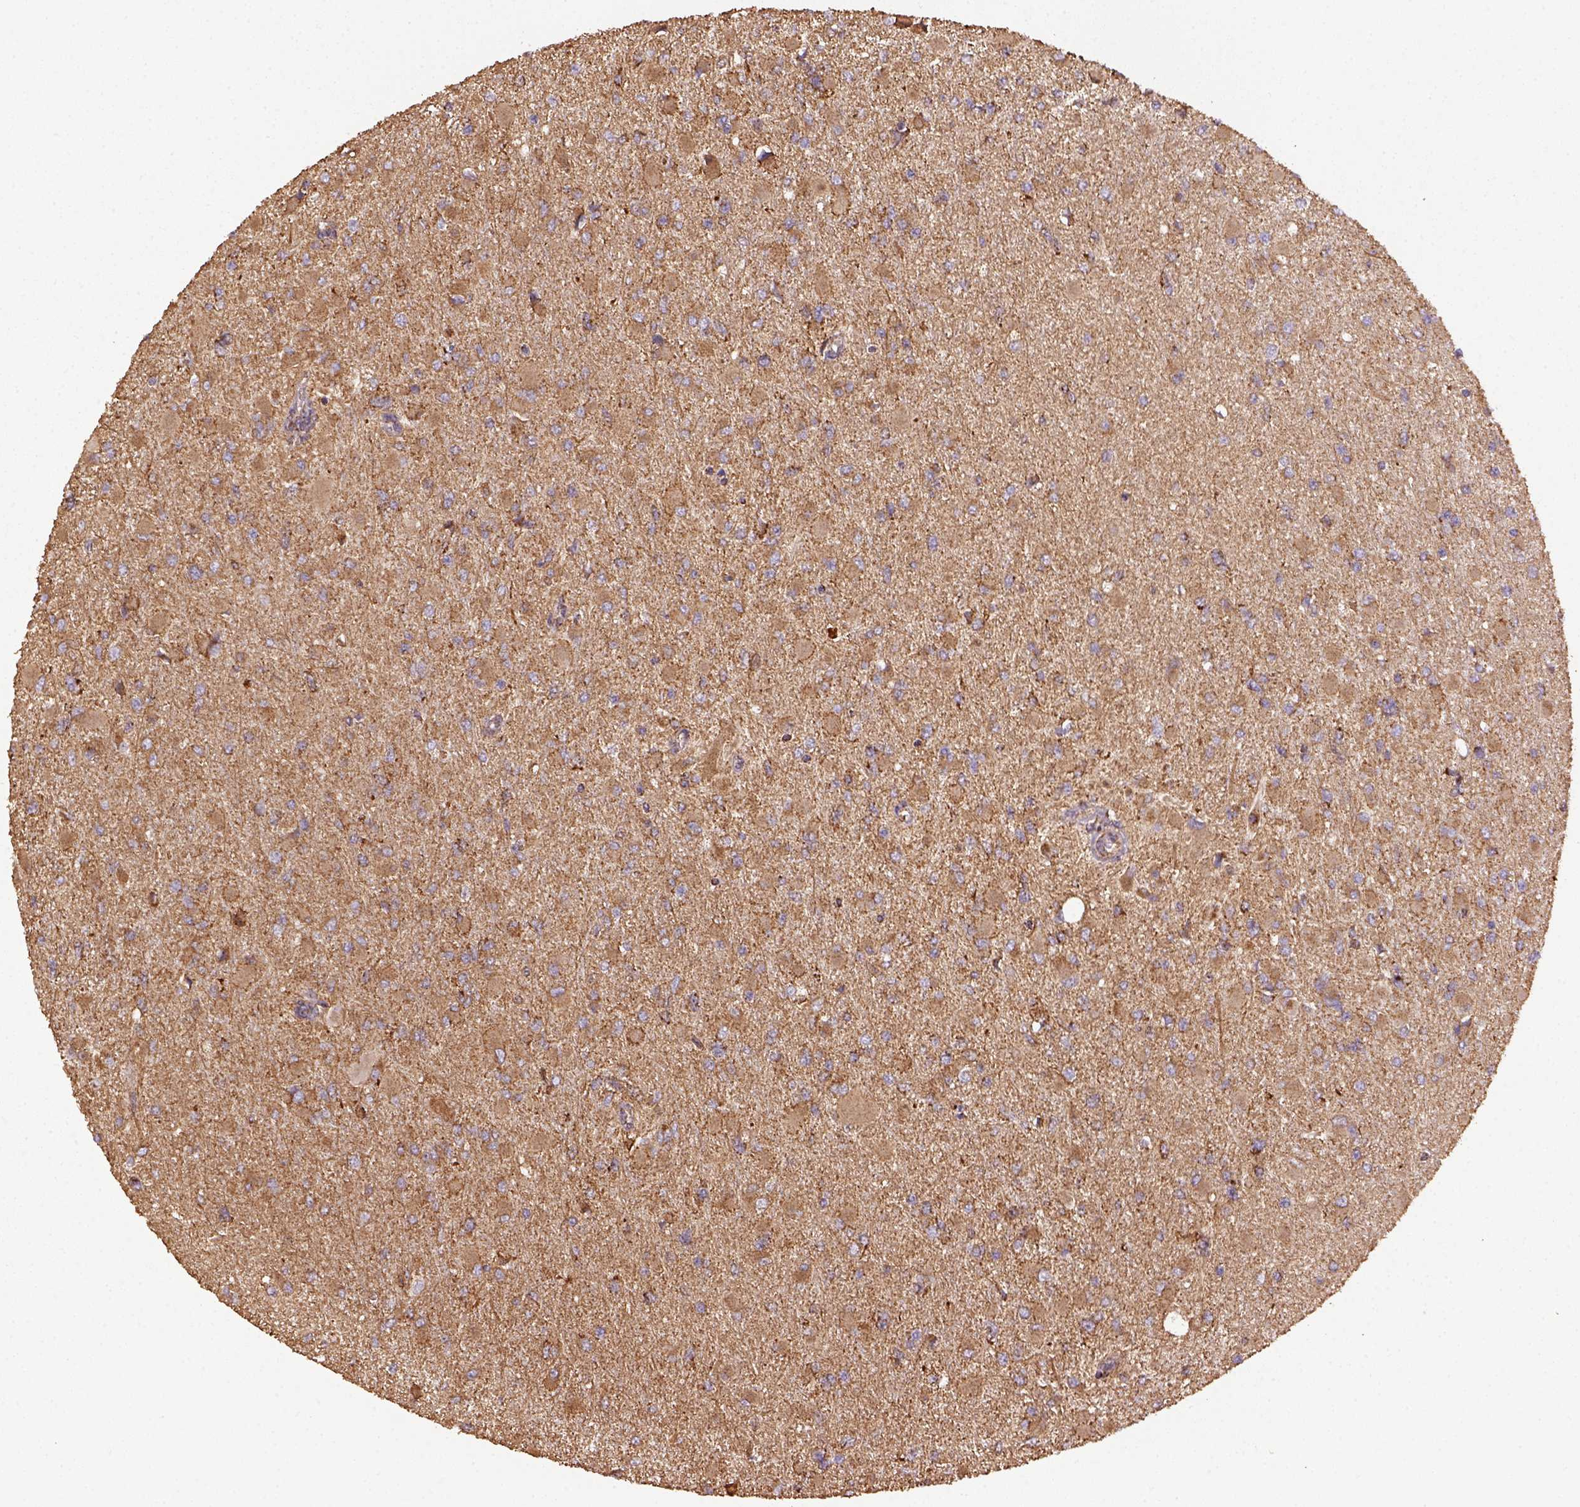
{"staining": {"intensity": "moderate", "quantity": ">75%", "location": "cytoplasmic/membranous"}, "tissue": "glioma", "cell_type": "Tumor cells", "image_type": "cancer", "snomed": [{"axis": "morphology", "description": "Glioma, malignant, High grade"}, {"axis": "topography", "description": "Cerebral cortex"}], "caption": "Moderate cytoplasmic/membranous protein expression is present in about >75% of tumor cells in malignant high-grade glioma.", "gene": "MAPK8IP3", "patient": {"sex": "female", "age": 36}}